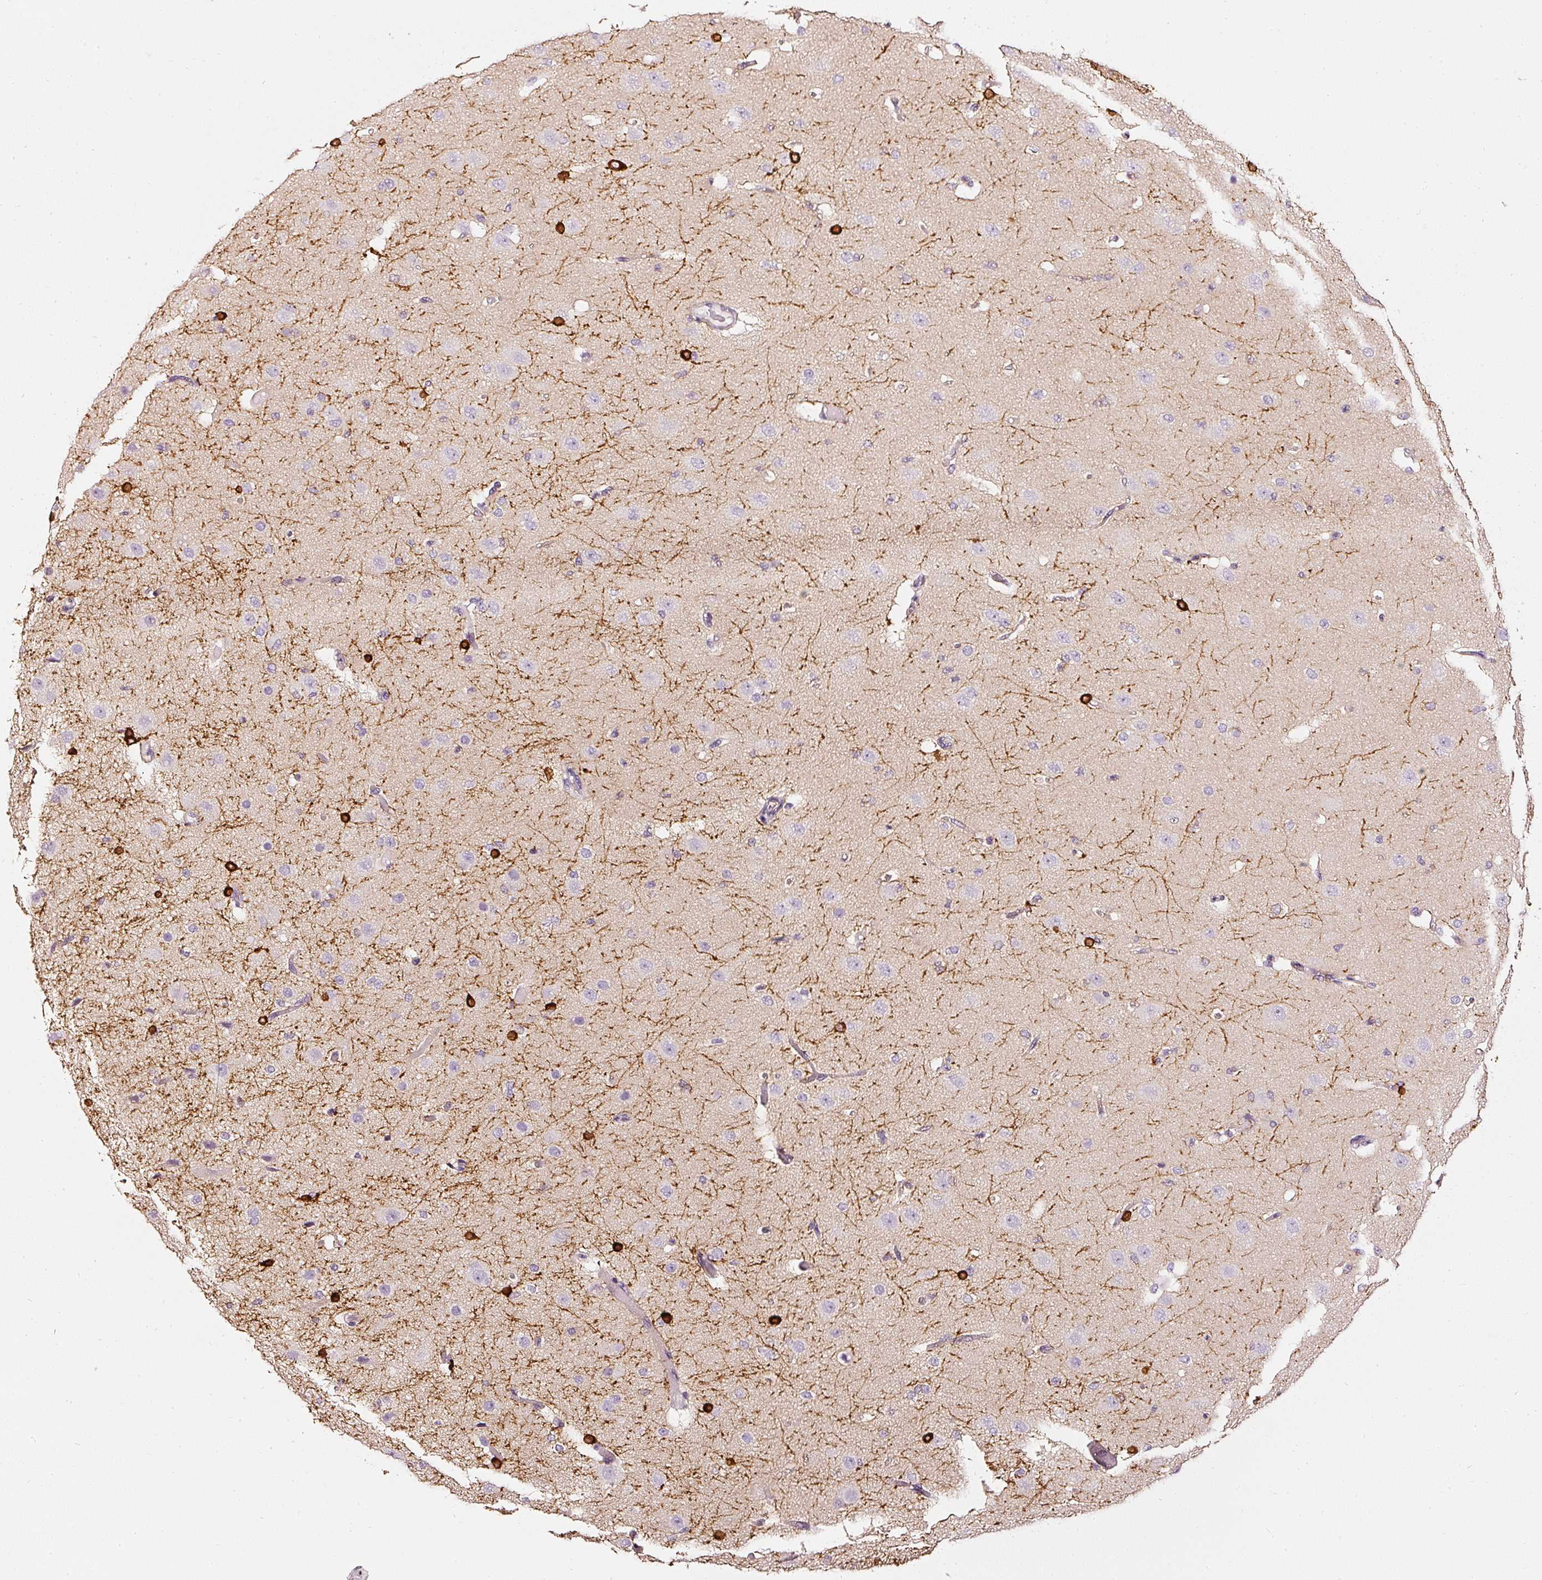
{"staining": {"intensity": "negative", "quantity": "none", "location": "none"}, "tissue": "cerebral cortex", "cell_type": "Endothelial cells", "image_type": "normal", "snomed": [{"axis": "morphology", "description": "Normal tissue, NOS"}, {"axis": "morphology", "description": "Inflammation, NOS"}, {"axis": "topography", "description": "Cerebral cortex"}], "caption": "Protein analysis of benign cerebral cortex displays no significant expression in endothelial cells. (Immunohistochemistry, brightfield microscopy, high magnification).", "gene": "CNP", "patient": {"sex": "male", "age": 6}}